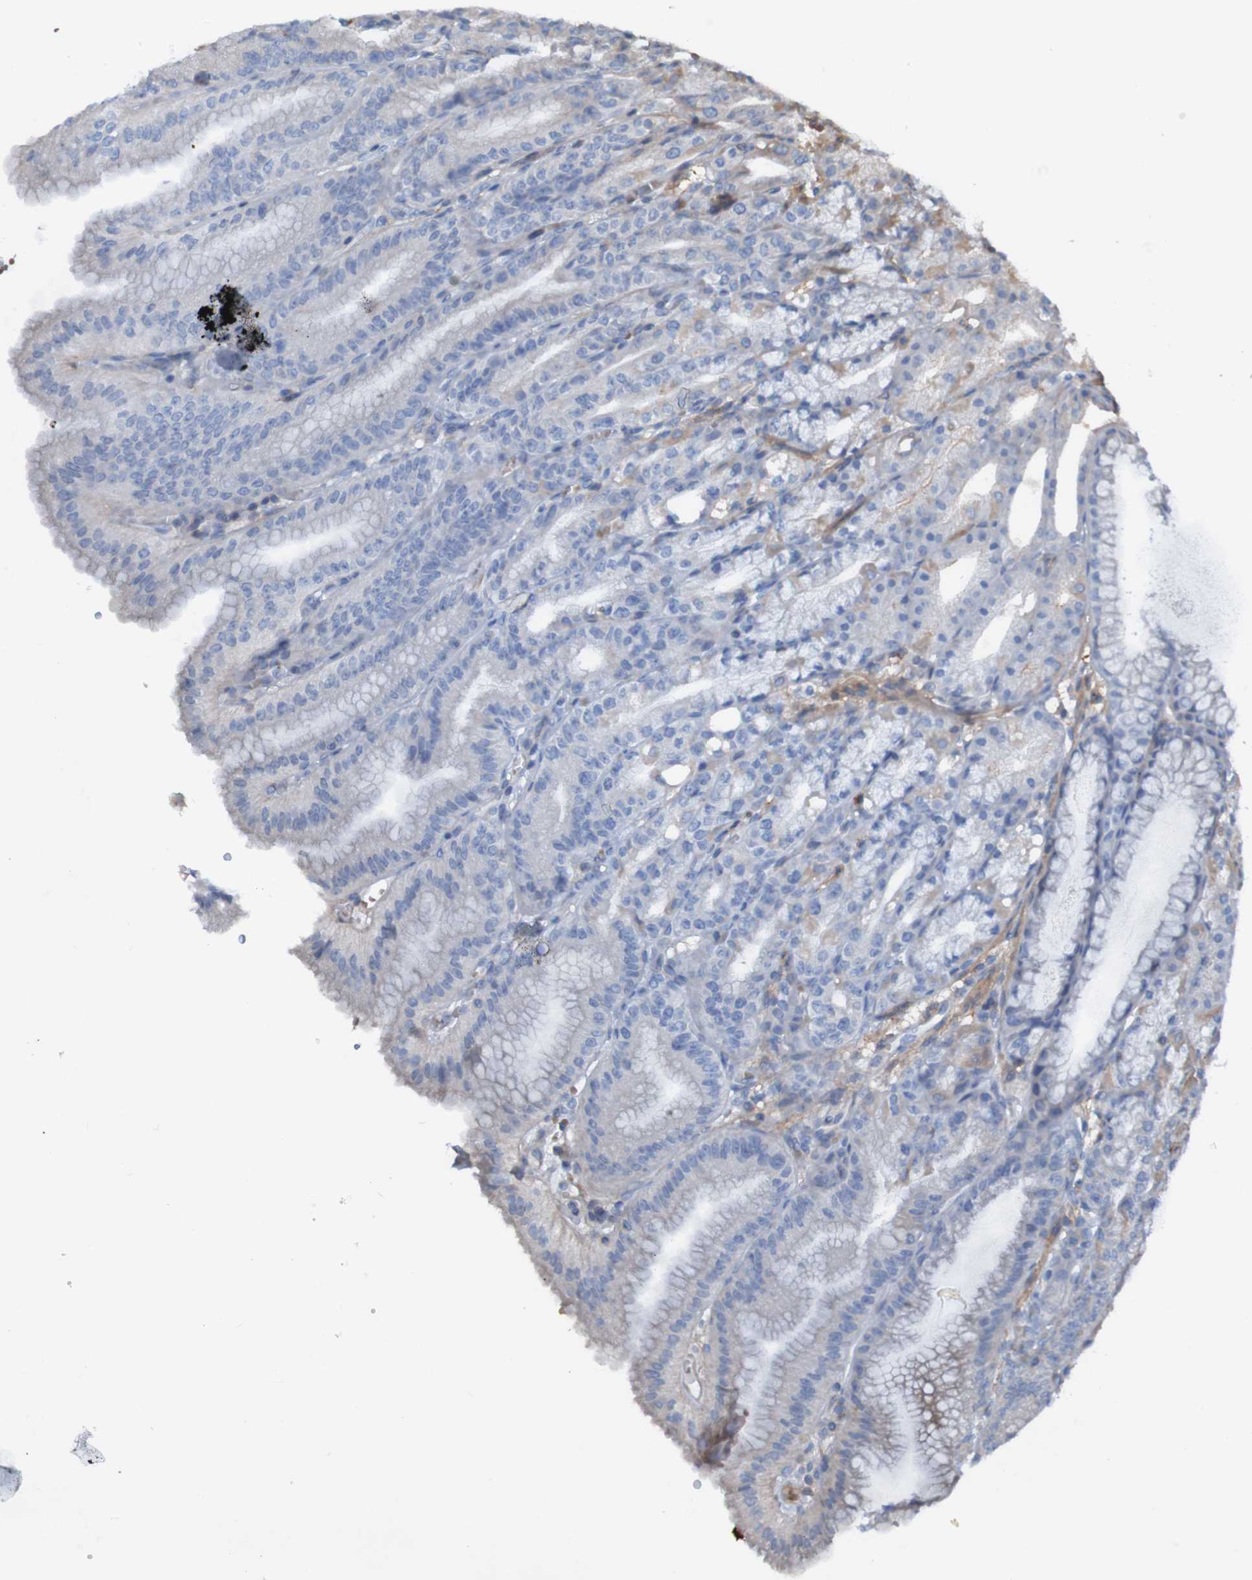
{"staining": {"intensity": "moderate", "quantity": "25%-75%", "location": "cytoplasmic/membranous,nuclear"}, "tissue": "stomach", "cell_type": "Glandular cells", "image_type": "normal", "snomed": [{"axis": "morphology", "description": "Normal tissue, NOS"}, {"axis": "topography", "description": "Stomach, lower"}], "caption": "IHC micrograph of normal stomach: human stomach stained using immunohistochemistry (IHC) displays medium levels of moderate protein expression localized specifically in the cytoplasmic/membranous,nuclear of glandular cells, appearing as a cytoplasmic/membranous,nuclear brown color.", "gene": "PDGFB", "patient": {"sex": "male", "age": 71}}